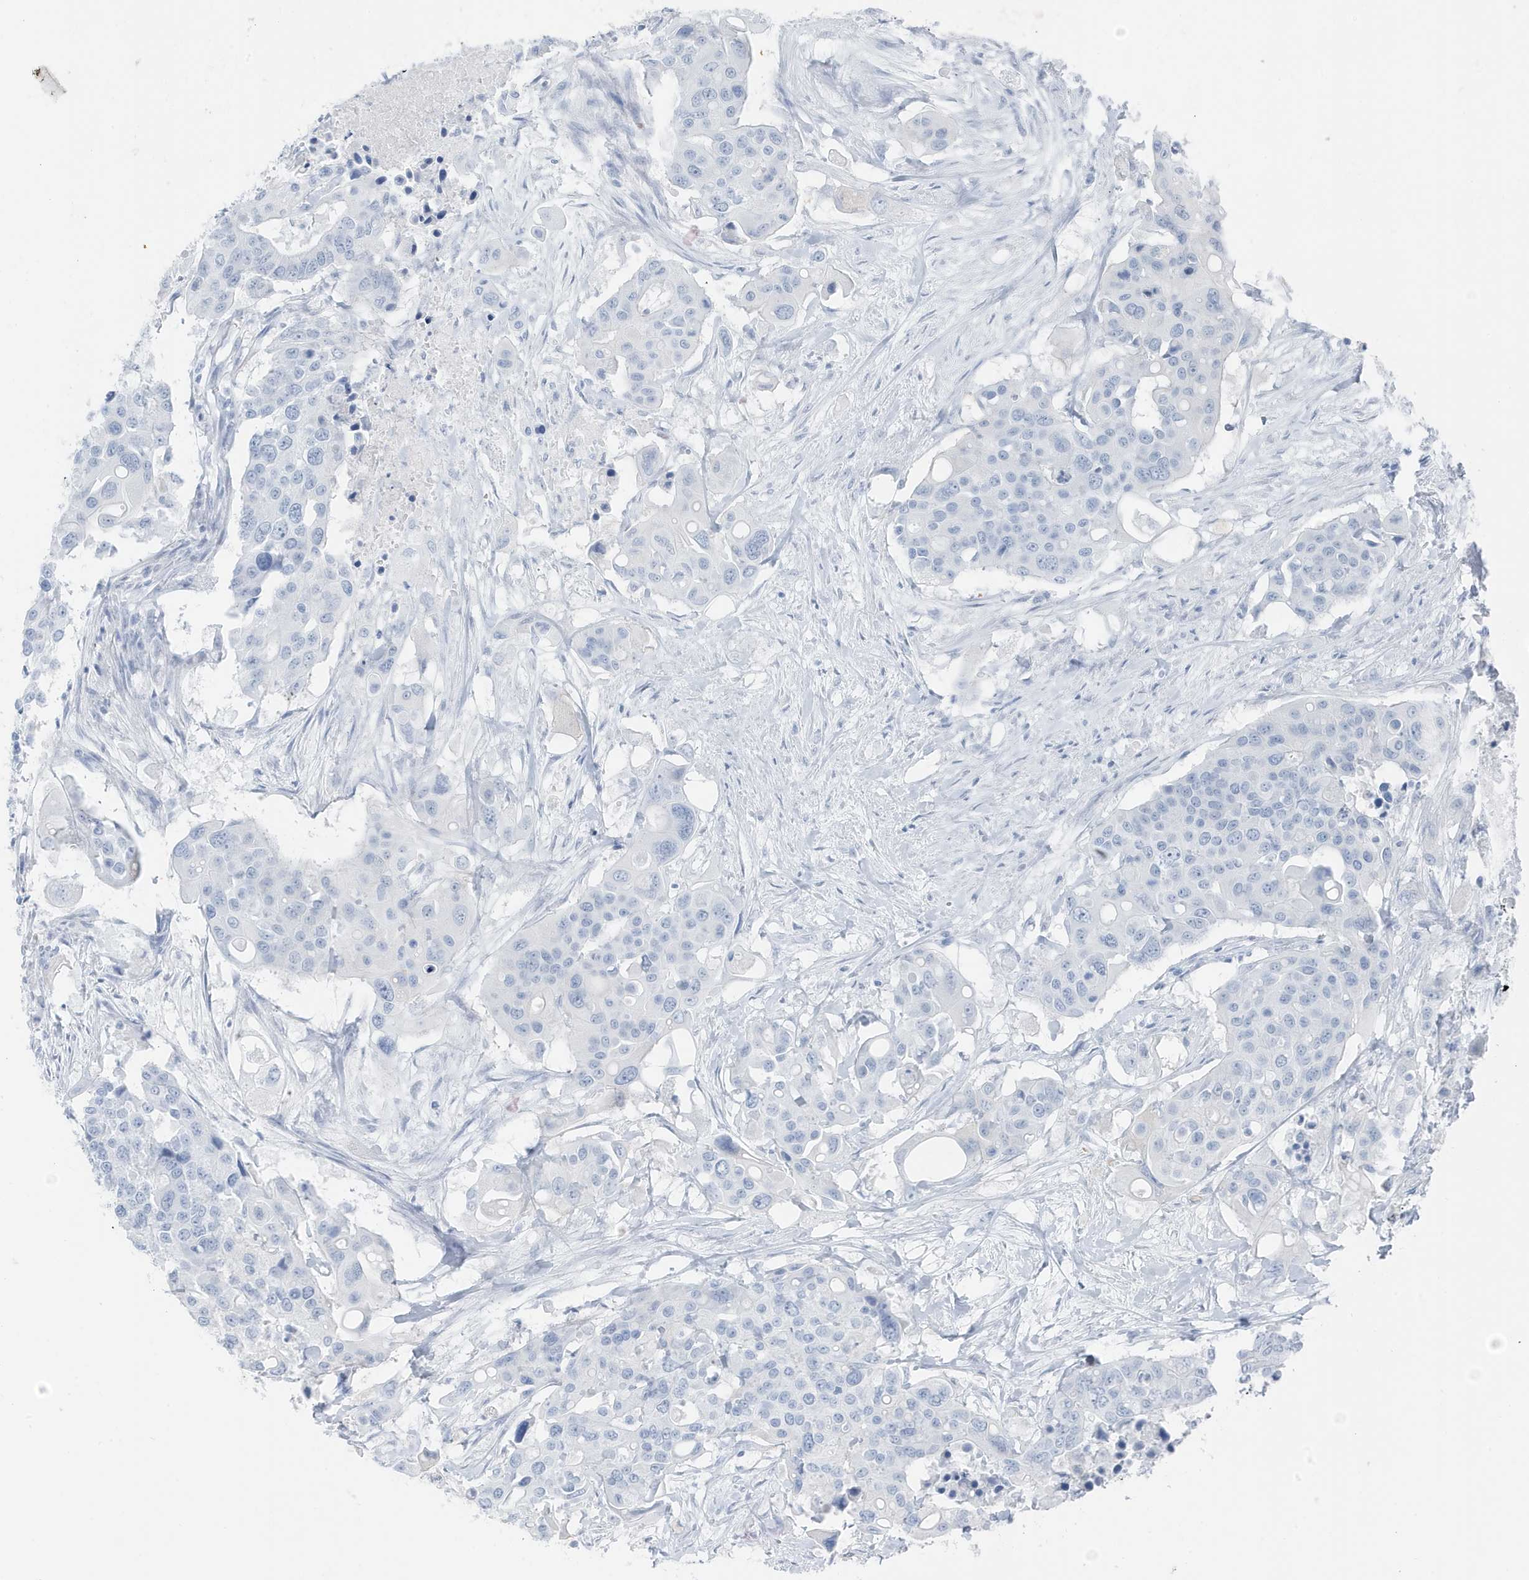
{"staining": {"intensity": "negative", "quantity": "none", "location": "none"}, "tissue": "colorectal cancer", "cell_type": "Tumor cells", "image_type": "cancer", "snomed": [{"axis": "morphology", "description": "Adenocarcinoma, NOS"}, {"axis": "topography", "description": "Colon"}], "caption": "Tumor cells are negative for brown protein staining in colorectal cancer.", "gene": "ZFP64", "patient": {"sex": "male", "age": 77}}